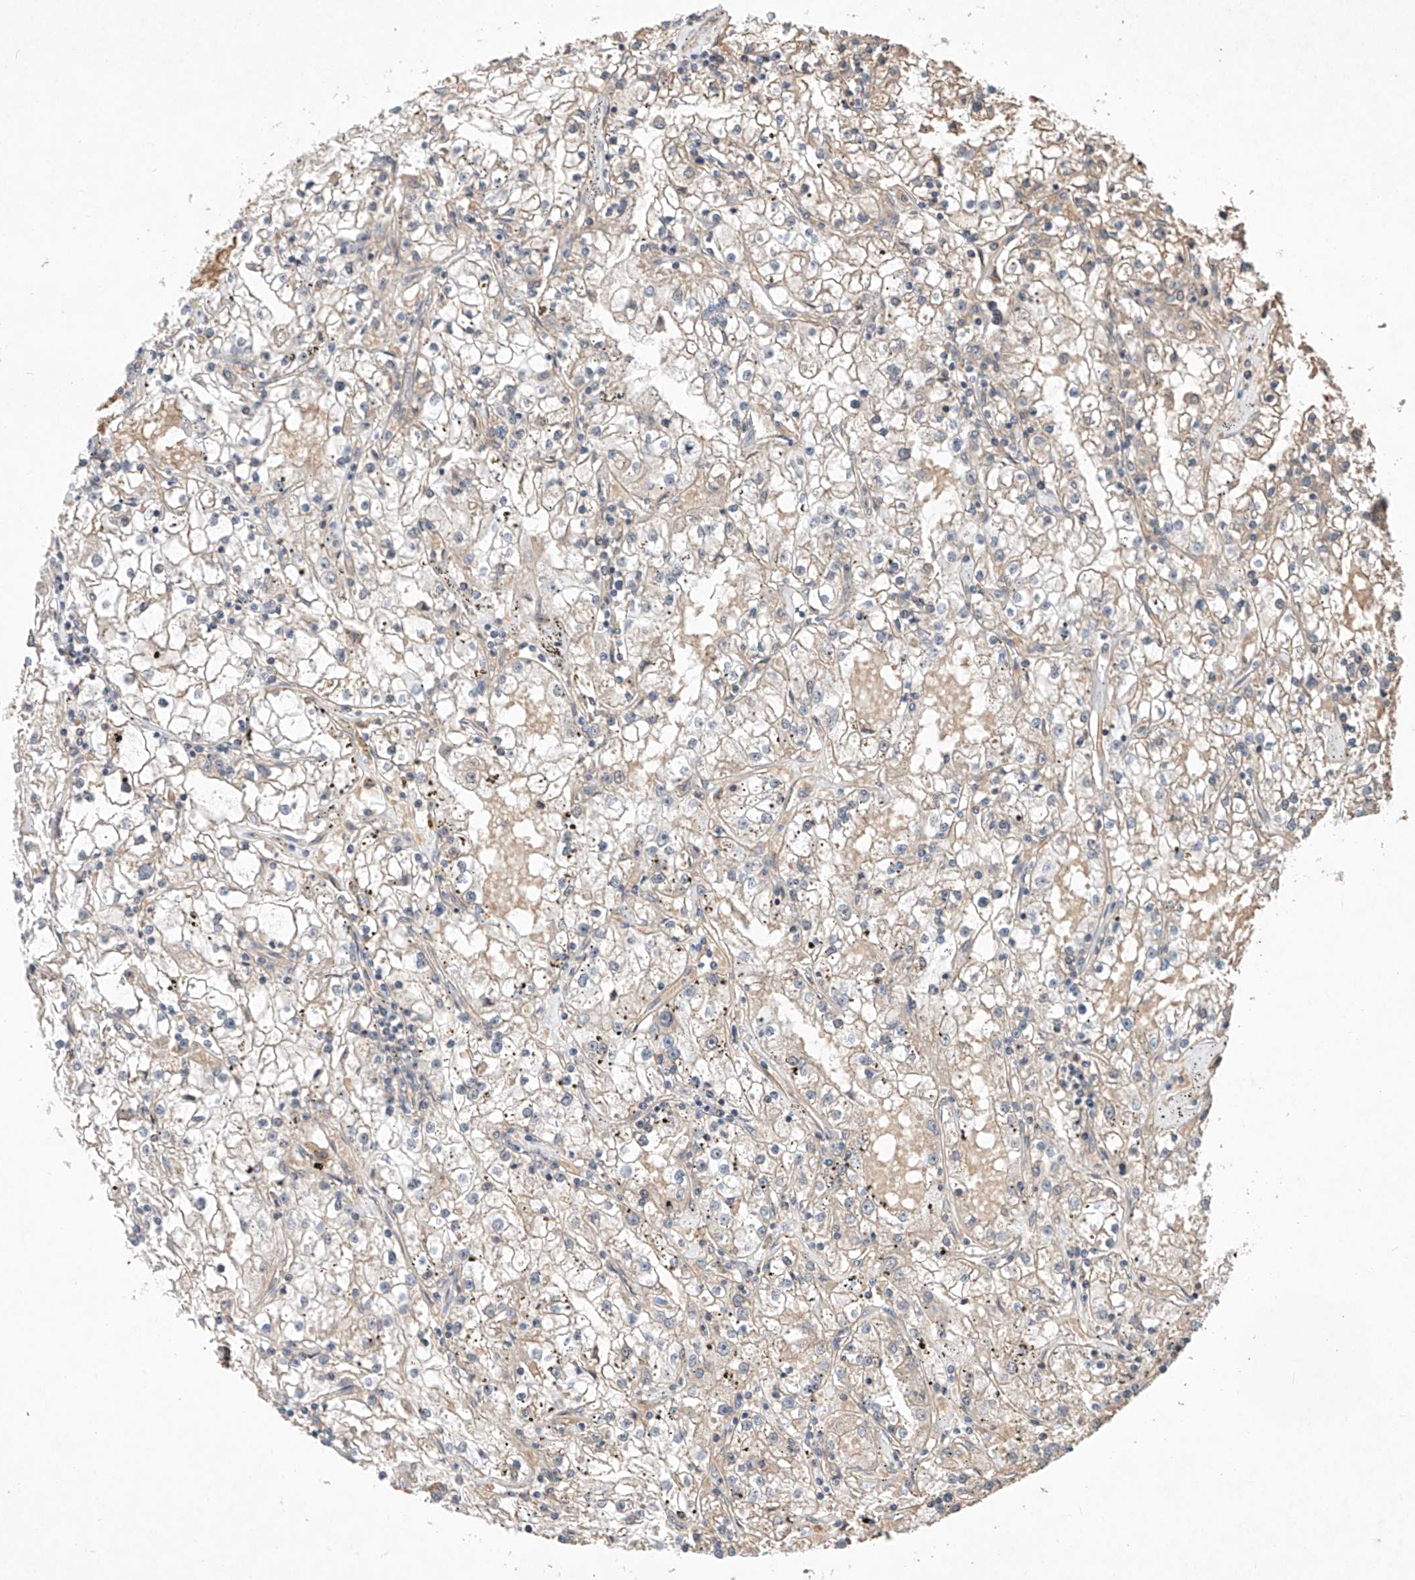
{"staining": {"intensity": "negative", "quantity": "none", "location": "none"}, "tissue": "renal cancer", "cell_type": "Tumor cells", "image_type": "cancer", "snomed": [{"axis": "morphology", "description": "Adenocarcinoma, NOS"}, {"axis": "topography", "description": "Kidney"}], "caption": "DAB immunohistochemical staining of adenocarcinoma (renal) demonstrates no significant expression in tumor cells.", "gene": "FASTK", "patient": {"sex": "male", "age": 56}}